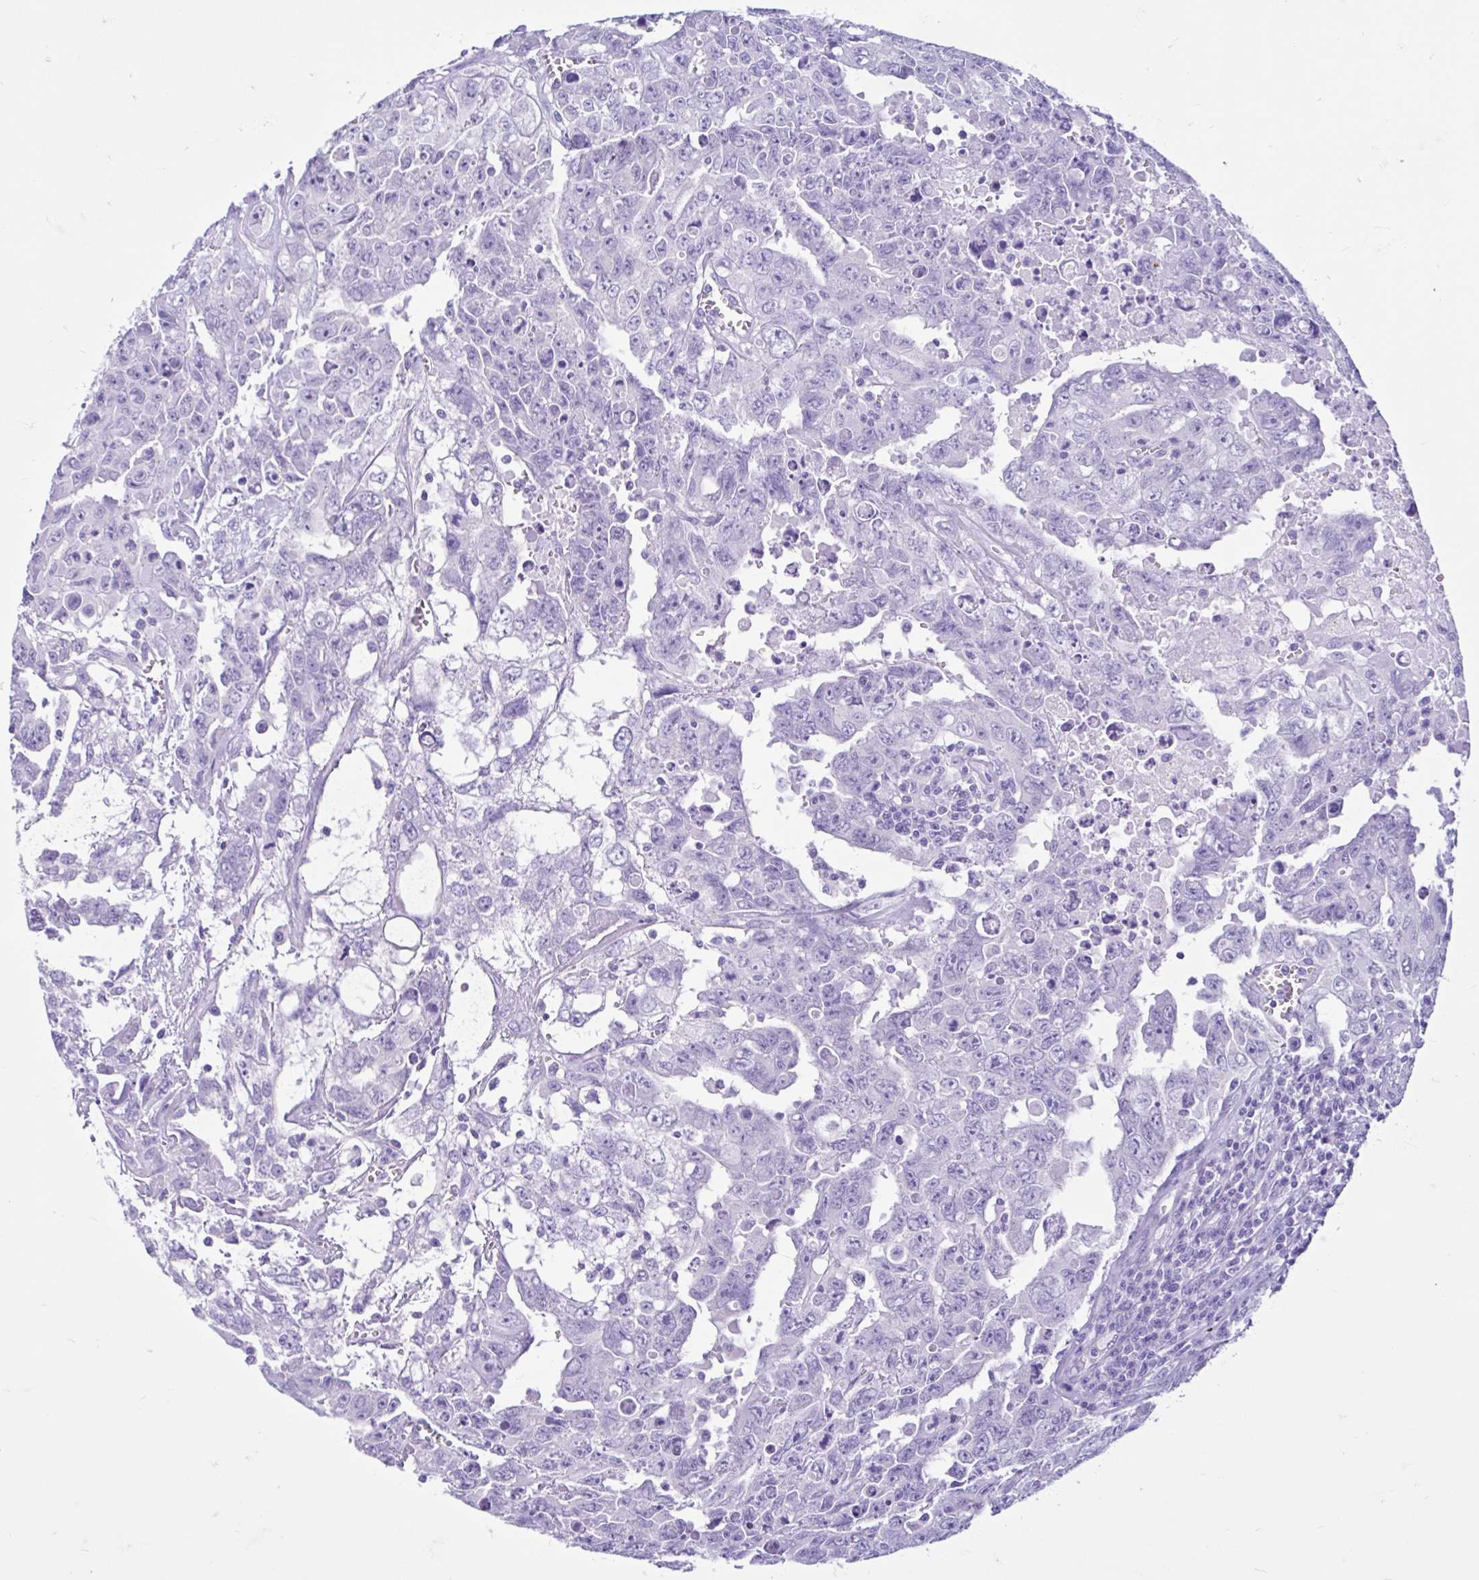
{"staining": {"intensity": "negative", "quantity": "none", "location": "none"}, "tissue": "testis cancer", "cell_type": "Tumor cells", "image_type": "cancer", "snomed": [{"axis": "morphology", "description": "Carcinoma, Embryonal, NOS"}, {"axis": "topography", "description": "Testis"}], "caption": "Tumor cells are negative for brown protein staining in testis embryonal carcinoma.", "gene": "CYP19A1", "patient": {"sex": "male", "age": 24}}